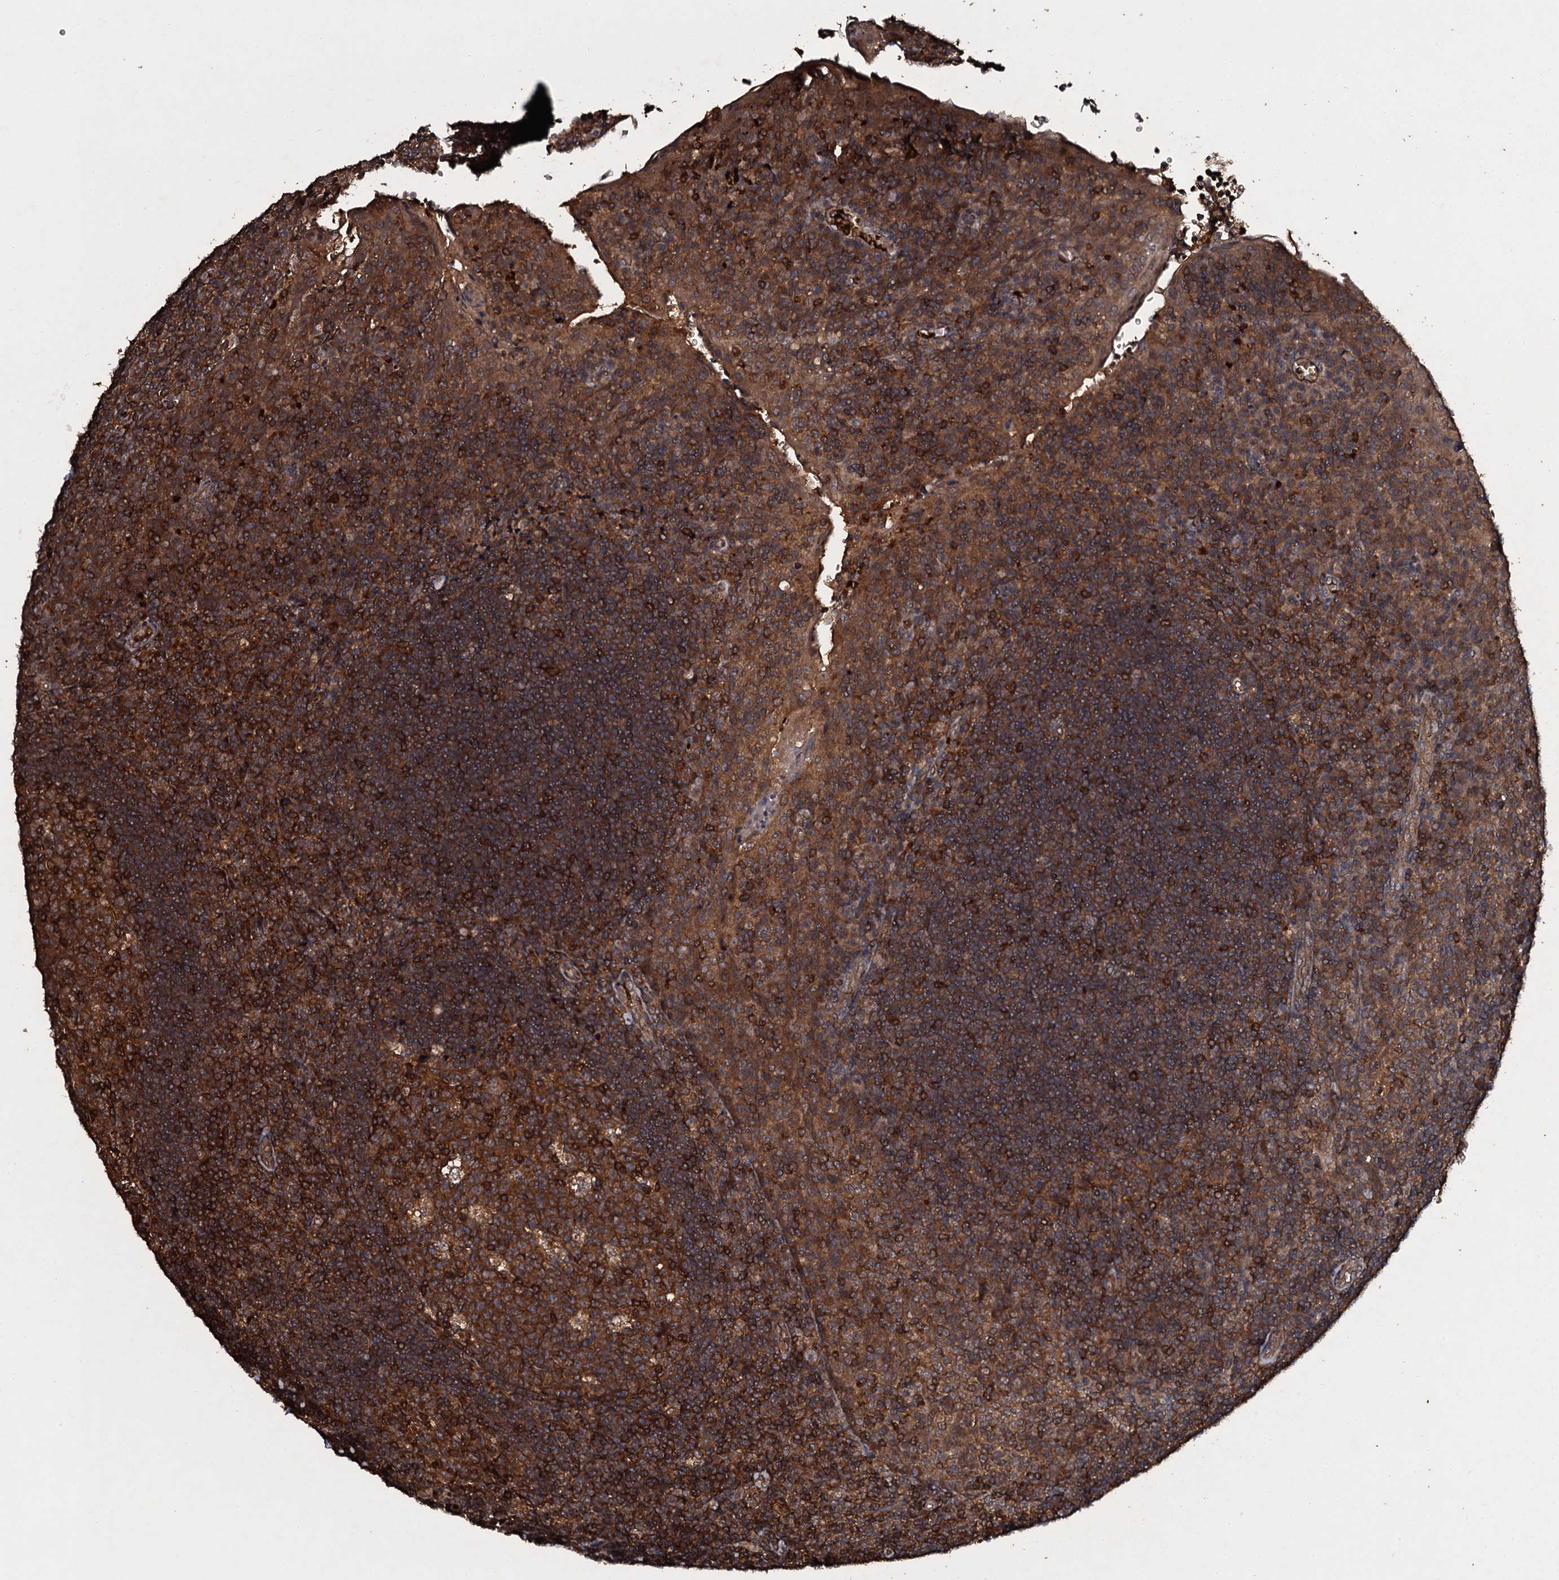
{"staining": {"intensity": "strong", "quantity": ">75%", "location": "cytoplasmic/membranous"}, "tissue": "tonsil", "cell_type": "Germinal center cells", "image_type": "normal", "snomed": [{"axis": "morphology", "description": "Normal tissue, NOS"}, {"axis": "topography", "description": "Tonsil"}], "caption": "Tonsil was stained to show a protein in brown. There is high levels of strong cytoplasmic/membranous staining in approximately >75% of germinal center cells.", "gene": "ADGRG3", "patient": {"sex": "male", "age": 17}}